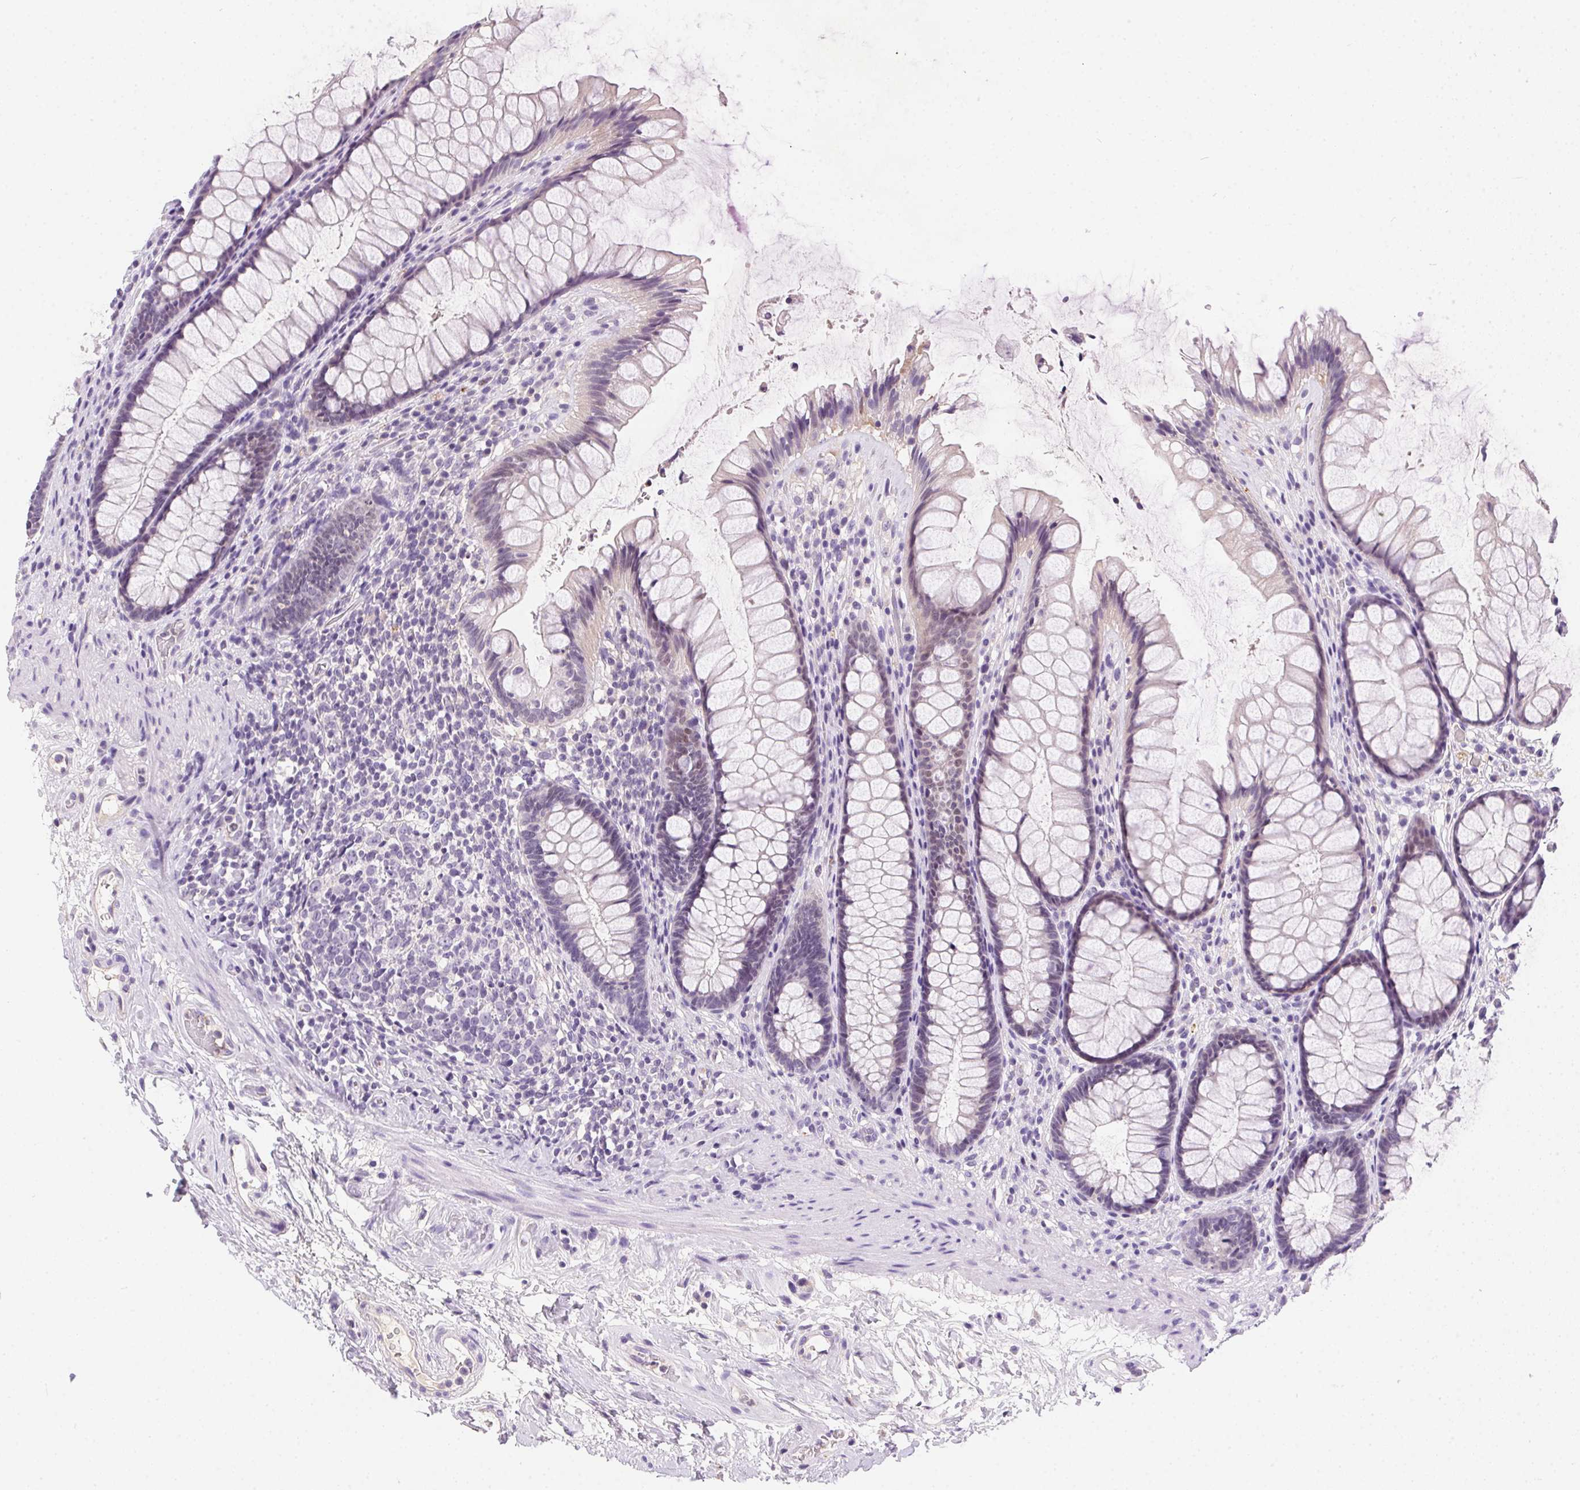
{"staining": {"intensity": "negative", "quantity": "none", "location": "none"}, "tissue": "rectum", "cell_type": "Glandular cells", "image_type": "normal", "snomed": [{"axis": "morphology", "description": "Normal tissue, NOS"}, {"axis": "topography", "description": "Rectum"}], "caption": "IHC histopathology image of benign rectum: rectum stained with DAB shows no significant protein expression in glandular cells.", "gene": "SSTR4", "patient": {"sex": "male", "age": 72}}